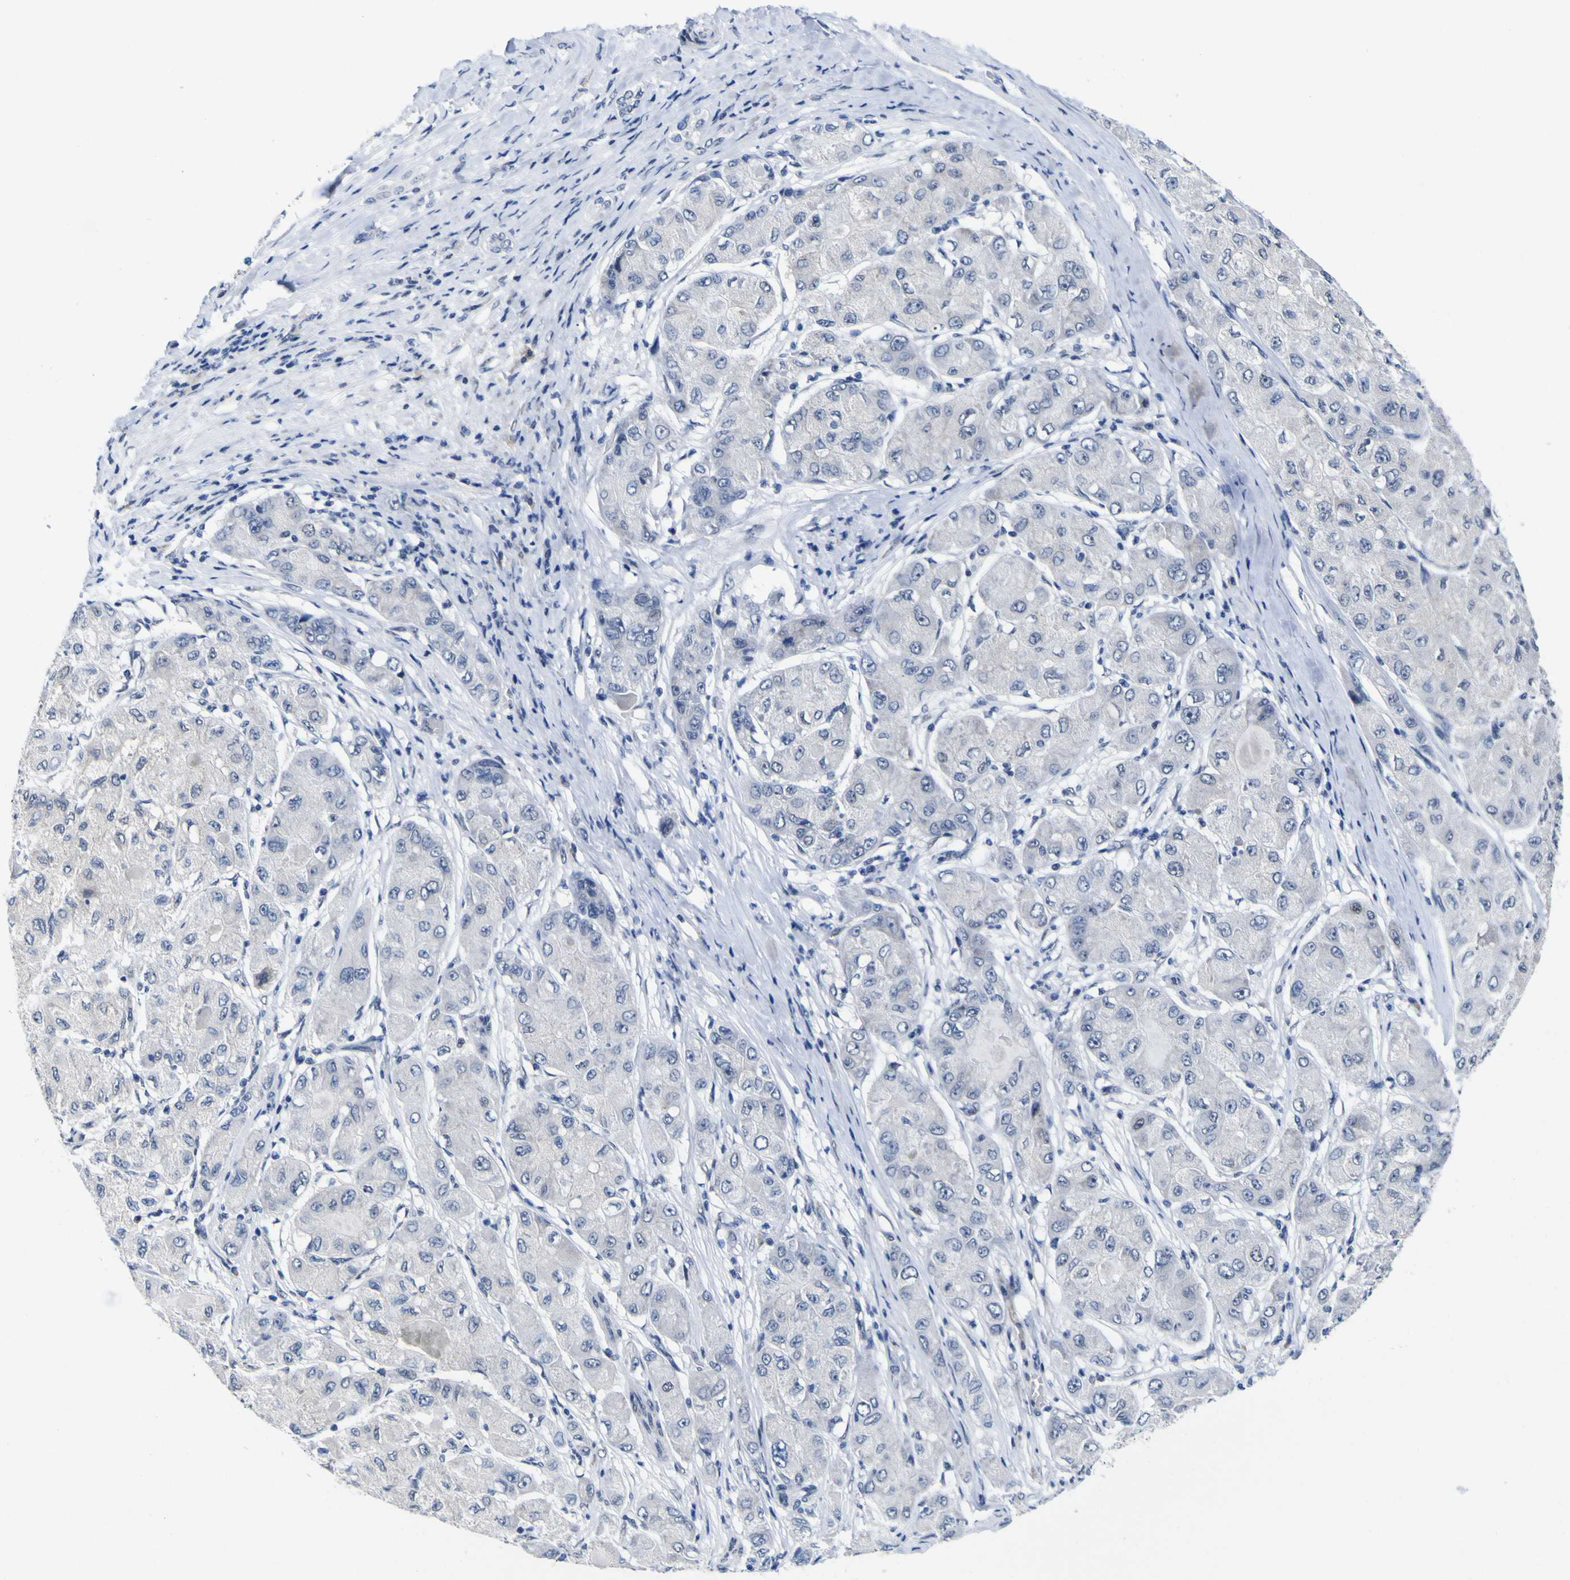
{"staining": {"intensity": "negative", "quantity": "none", "location": "none"}, "tissue": "liver cancer", "cell_type": "Tumor cells", "image_type": "cancer", "snomed": [{"axis": "morphology", "description": "Carcinoma, Hepatocellular, NOS"}, {"axis": "topography", "description": "Liver"}], "caption": "There is no significant expression in tumor cells of liver cancer.", "gene": "MBD3", "patient": {"sex": "male", "age": 80}}